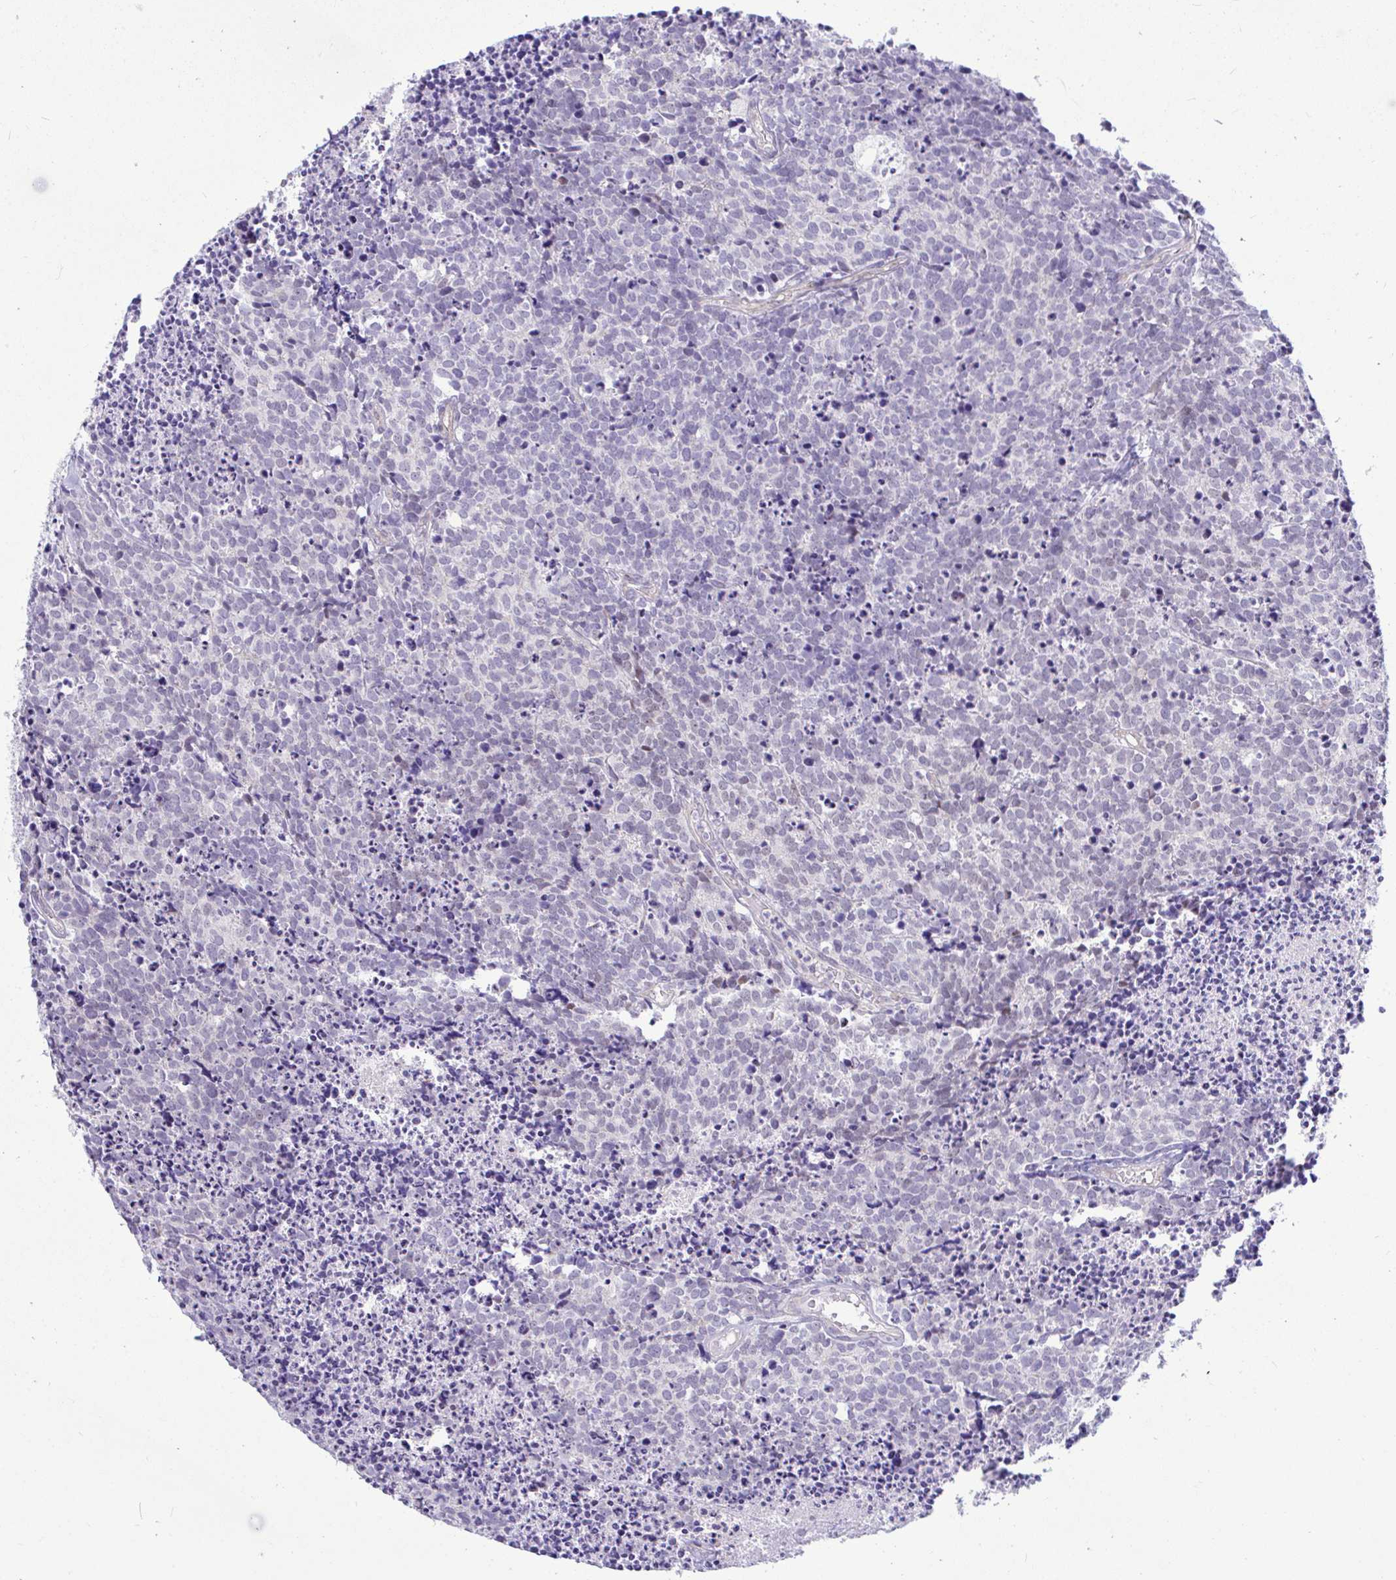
{"staining": {"intensity": "negative", "quantity": "none", "location": "none"}, "tissue": "carcinoid", "cell_type": "Tumor cells", "image_type": "cancer", "snomed": [{"axis": "morphology", "description": "Carcinoid, malignant, NOS"}, {"axis": "topography", "description": "Skin"}], "caption": "An IHC image of carcinoid is shown. There is no staining in tumor cells of carcinoid.", "gene": "SLC25A51", "patient": {"sex": "female", "age": 79}}